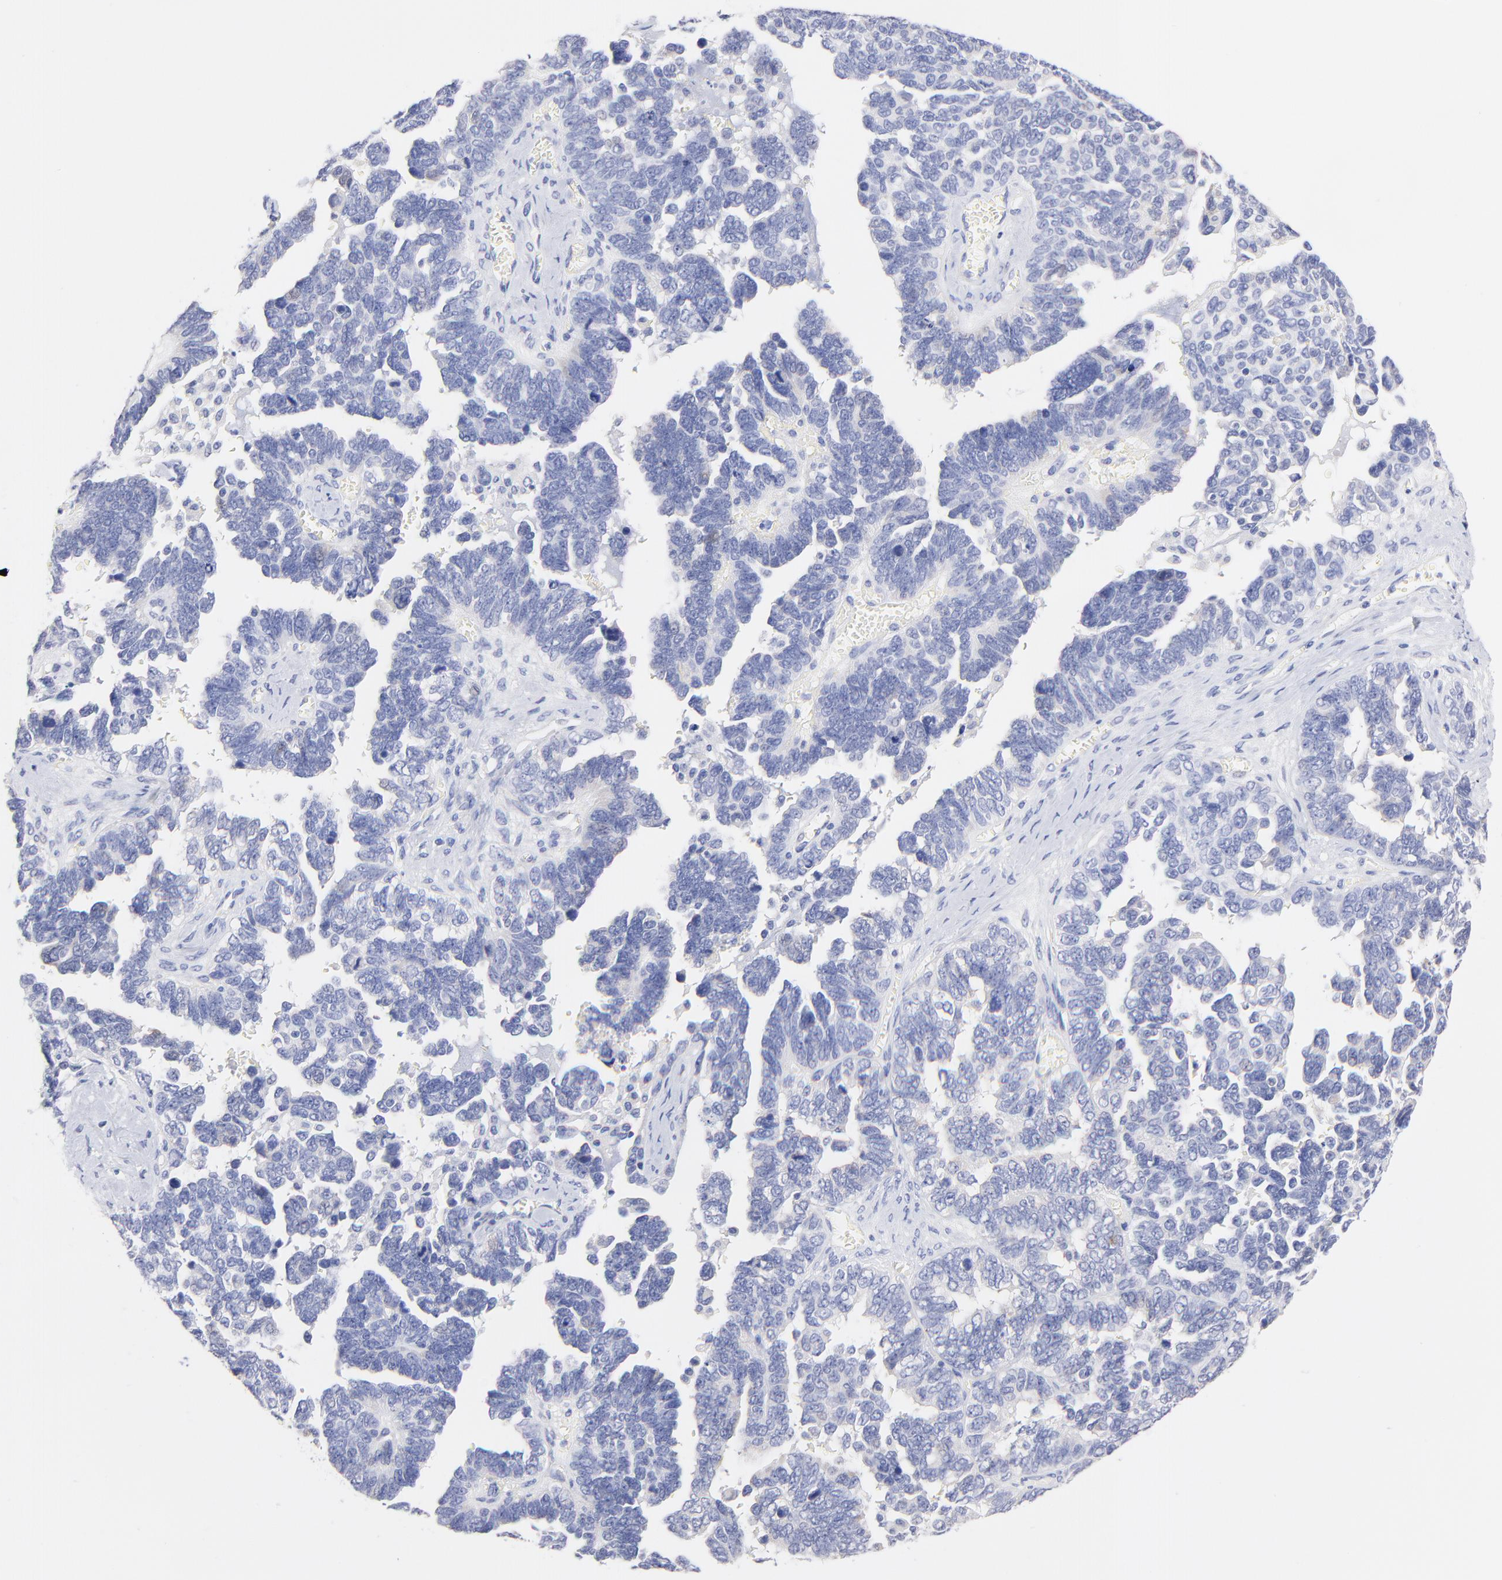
{"staining": {"intensity": "negative", "quantity": "none", "location": "none"}, "tissue": "ovarian cancer", "cell_type": "Tumor cells", "image_type": "cancer", "snomed": [{"axis": "morphology", "description": "Cystadenocarcinoma, serous, NOS"}, {"axis": "topography", "description": "Ovary"}], "caption": "Immunohistochemistry histopathology image of neoplastic tissue: human ovarian serous cystadenocarcinoma stained with DAB exhibits no significant protein staining in tumor cells.", "gene": "CFAP57", "patient": {"sex": "female", "age": 69}}